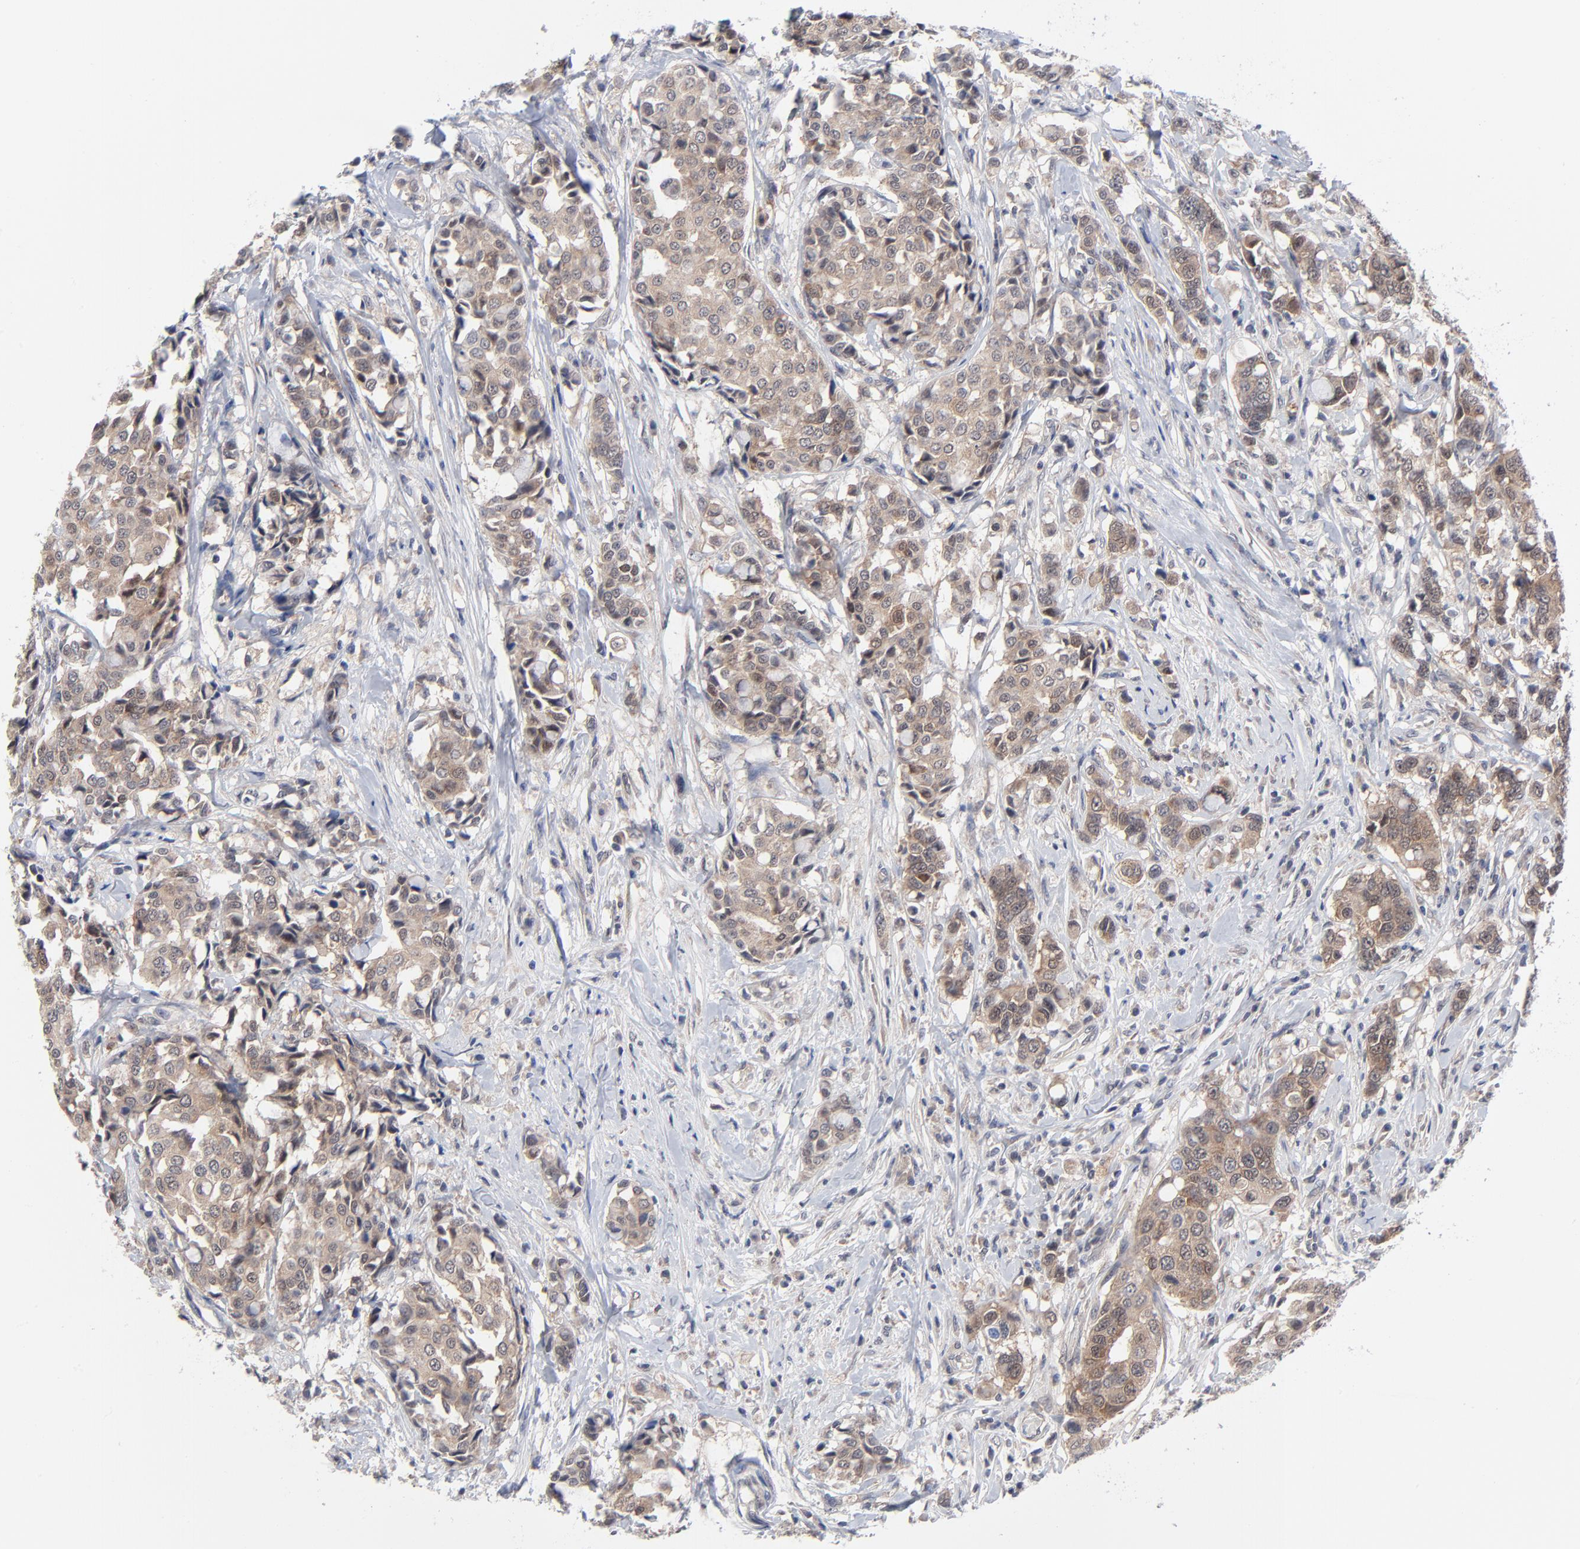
{"staining": {"intensity": "weak", "quantity": ">75%", "location": "cytoplasmic/membranous"}, "tissue": "breast cancer", "cell_type": "Tumor cells", "image_type": "cancer", "snomed": [{"axis": "morphology", "description": "Duct carcinoma"}, {"axis": "topography", "description": "Breast"}], "caption": "A high-resolution micrograph shows immunohistochemistry staining of breast intraductal carcinoma, which demonstrates weak cytoplasmic/membranous expression in about >75% of tumor cells. Using DAB (3,3'-diaminobenzidine) (brown) and hematoxylin (blue) stains, captured at high magnification using brightfield microscopy.", "gene": "RPS6KB1", "patient": {"sex": "female", "age": 27}}